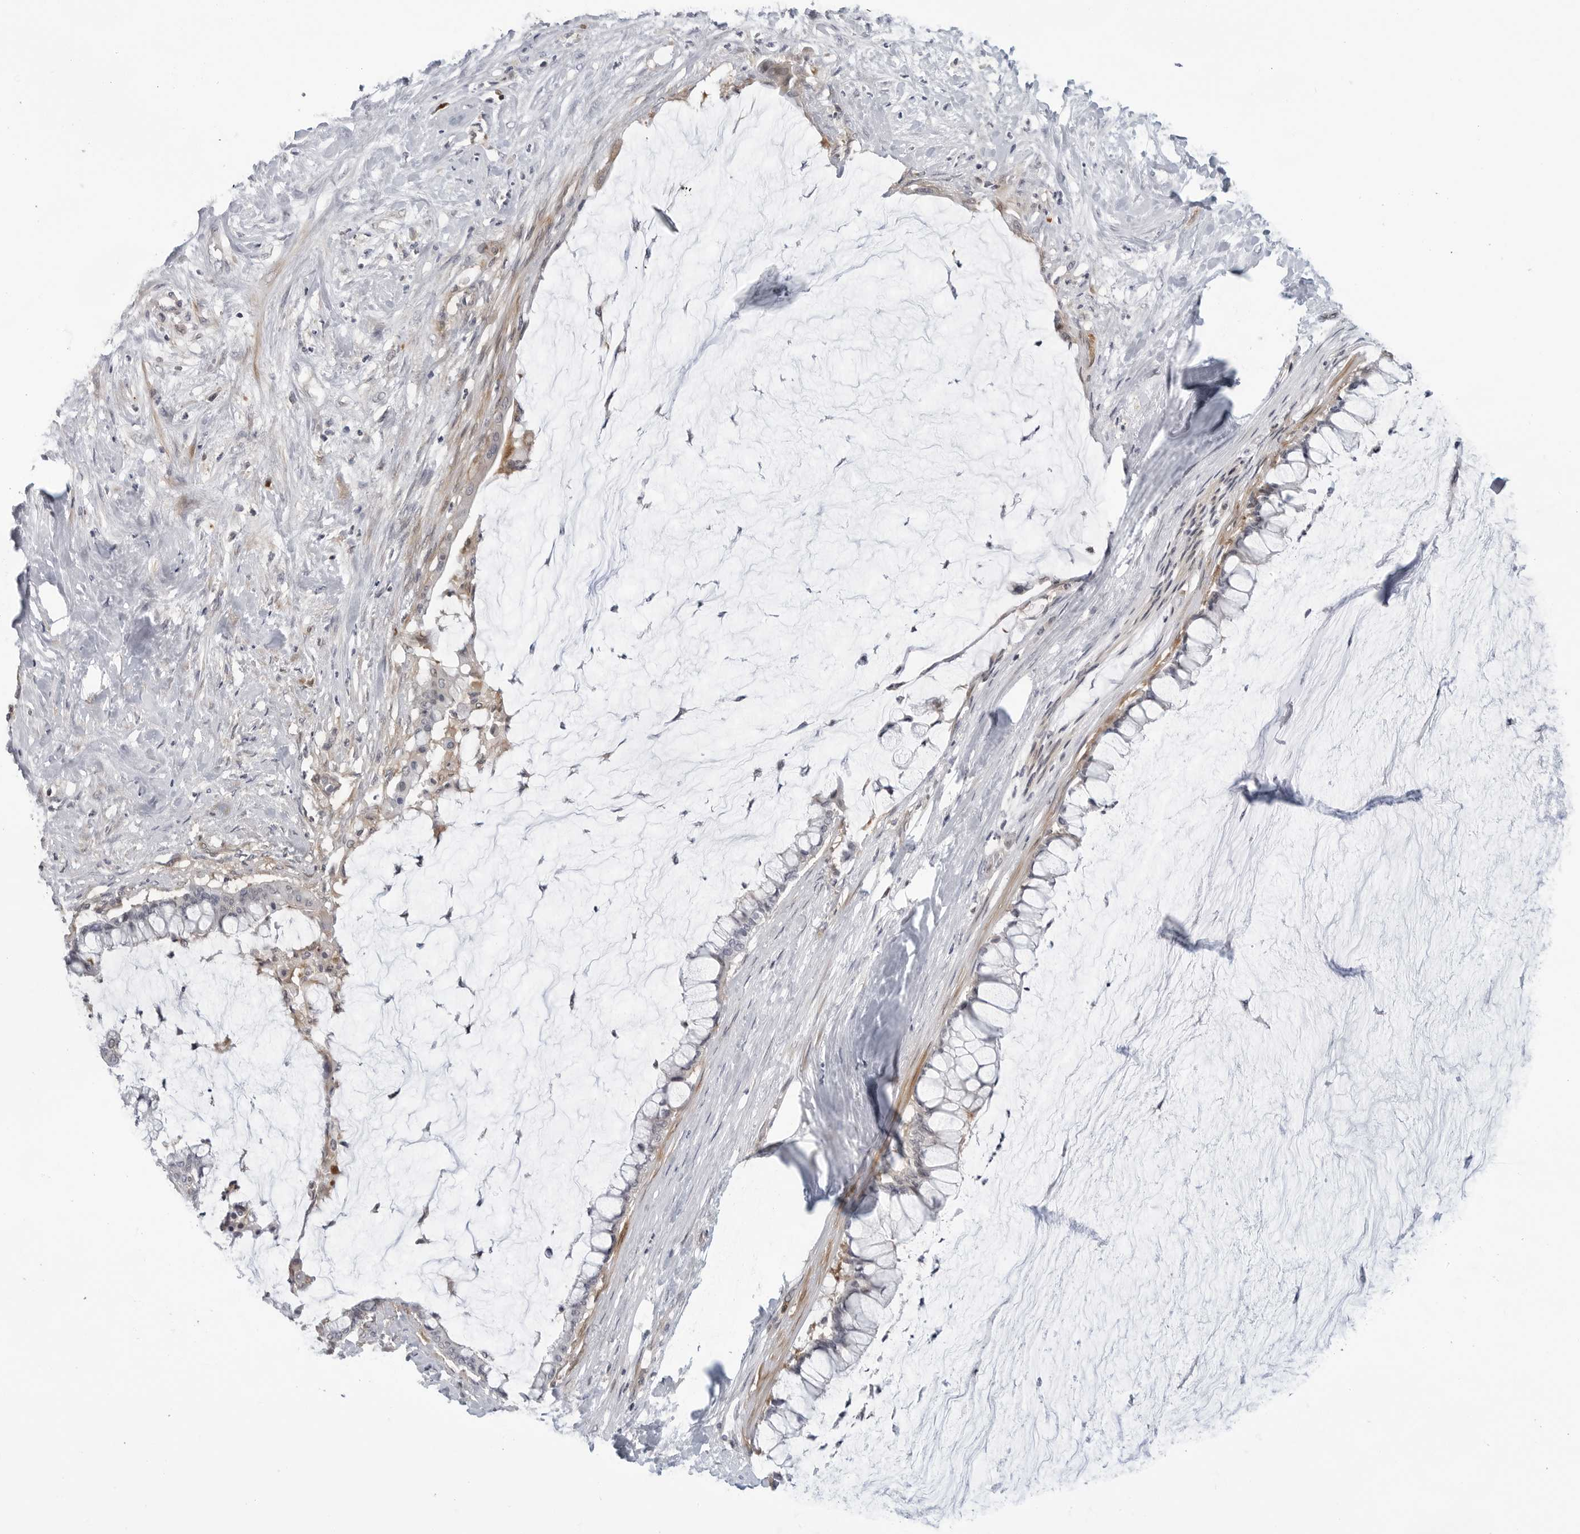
{"staining": {"intensity": "negative", "quantity": "none", "location": "none"}, "tissue": "pancreatic cancer", "cell_type": "Tumor cells", "image_type": "cancer", "snomed": [{"axis": "morphology", "description": "Adenocarcinoma, NOS"}, {"axis": "topography", "description": "Pancreas"}], "caption": "Immunohistochemical staining of human pancreatic cancer shows no significant positivity in tumor cells.", "gene": "STXBP3", "patient": {"sex": "male", "age": 41}}